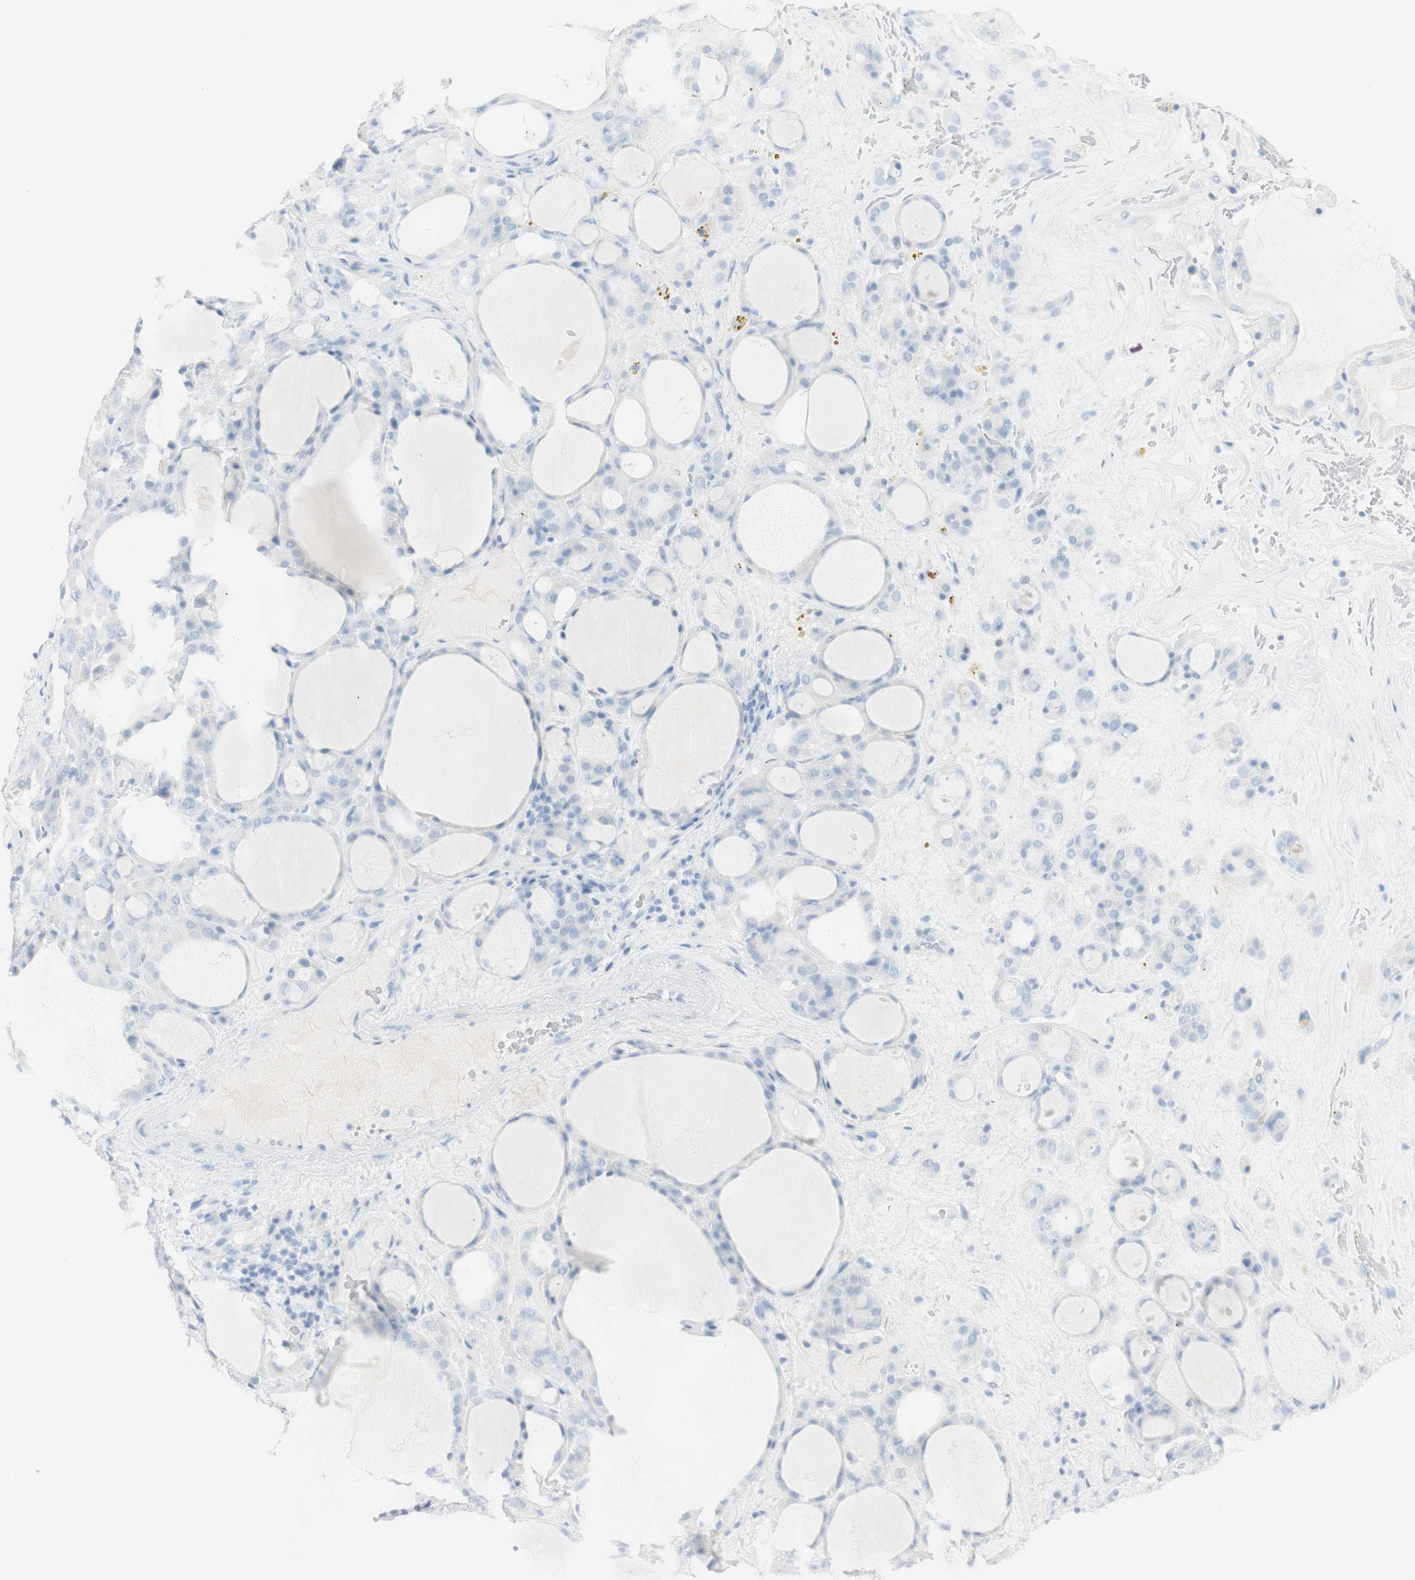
{"staining": {"intensity": "negative", "quantity": "none", "location": "none"}, "tissue": "thyroid gland", "cell_type": "Glandular cells", "image_type": "normal", "snomed": [{"axis": "morphology", "description": "Normal tissue, NOS"}, {"axis": "morphology", "description": "Carcinoma, NOS"}, {"axis": "topography", "description": "Thyroid gland"}], "caption": "Immunohistochemical staining of unremarkable human thyroid gland displays no significant staining in glandular cells. (DAB (3,3'-diaminobenzidine) immunohistochemistry, high magnification).", "gene": "NAPSA", "patient": {"sex": "female", "age": 86}}